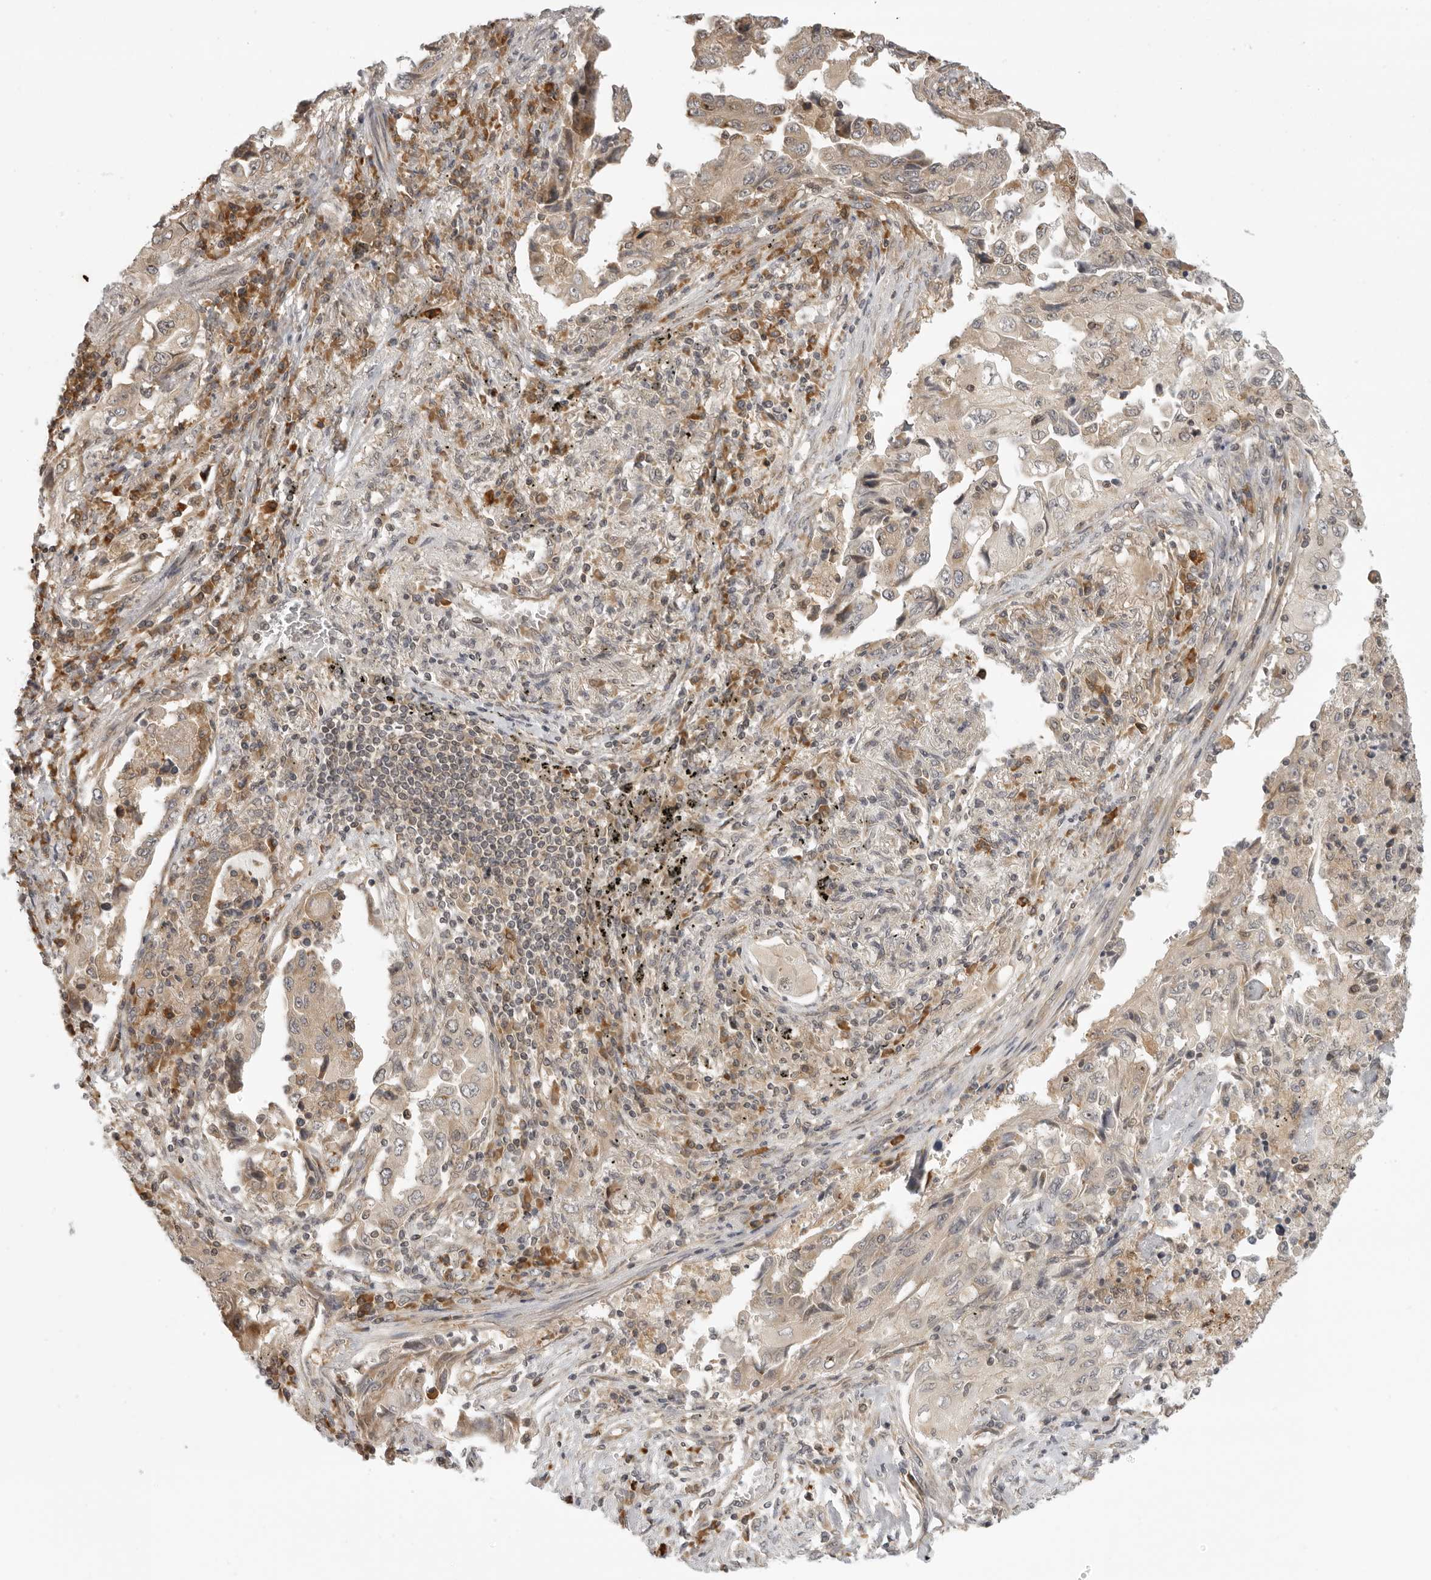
{"staining": {"intensity": "weak", "quantity": "25%-75%", "location": "cytoplasmic/membranous"}, "tissue": "lung cancer", "cell_type": "Tumor cells", "image_type": "cancer", "snomed": [{"axis": "morphology", "description": "Adenocarcinoma, NOS"}, {"axis": "topography", "description": "Lung"}], "caption": "Immunohistochemical staining of lung cancer shows weak cytoplasmic/membranous protein staining in about 25%-75% of tumor cells.", "gene": "PRRC2A", "patient": {"sex": "female", "age": 51}}